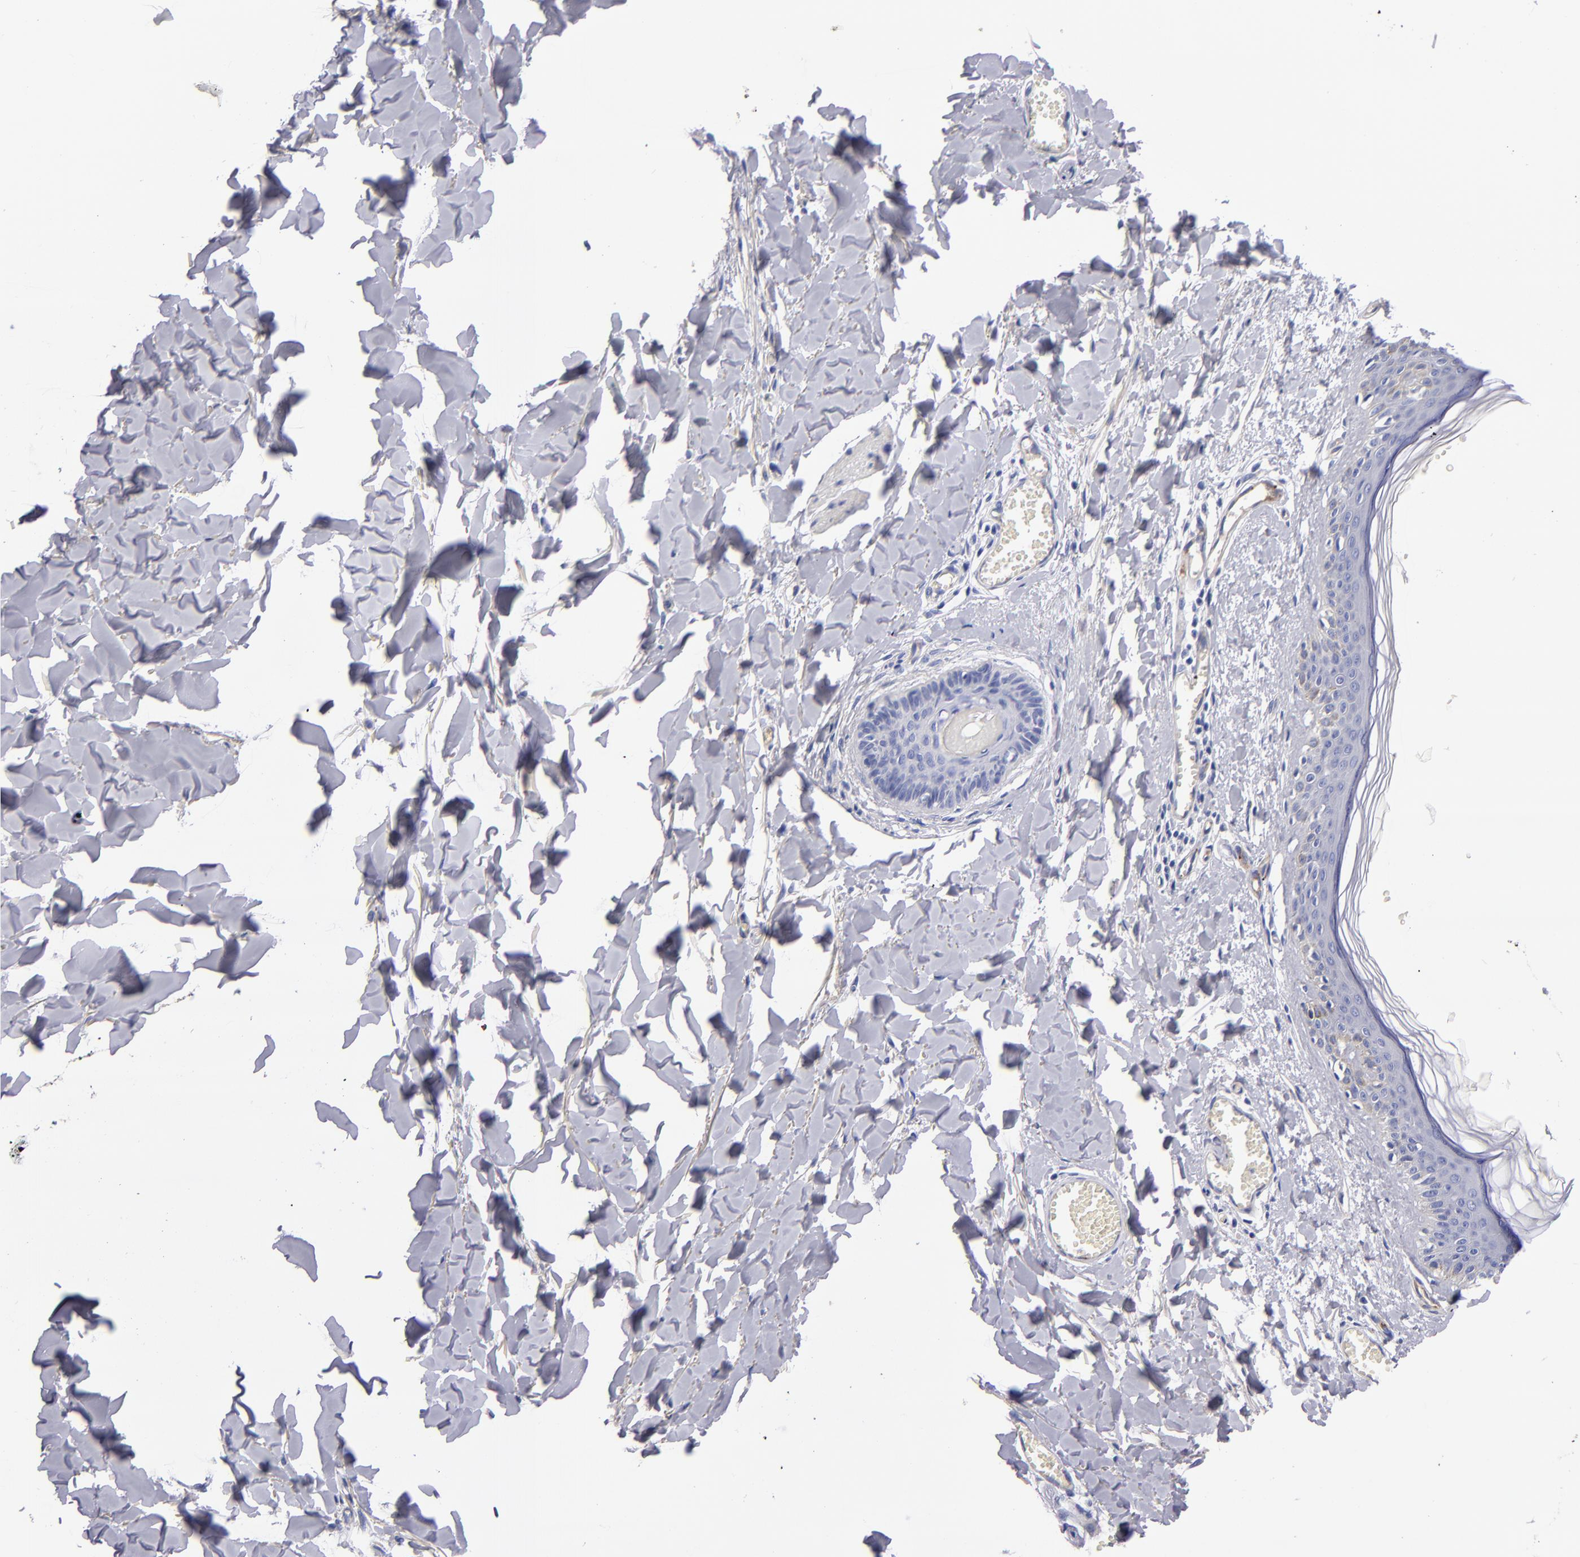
{"staining": {"intensity": "negative", "quantity": "none", "location": "none"}, "tissue": "skin", "cell_type": "Fibroblasts", "image_type": "normal", "snomed": [{"axis": "morphology", "description": "Normal tissue, NOS"}, {"axis": "morphology", "description": "Sarcoma, NOS"}, {"axis": "topography", "description": "Skin"}, {"axis": "topography", "description": "Soft tissue"}], "caption": "Immunohistochemistry (IHC) of benign skin shows no expression in fibroblasts. (Brightfield microscopy of DAB IHC at high magnification).", "gene": "NOS3", "patient": {"sex": "female", "age": 51}}